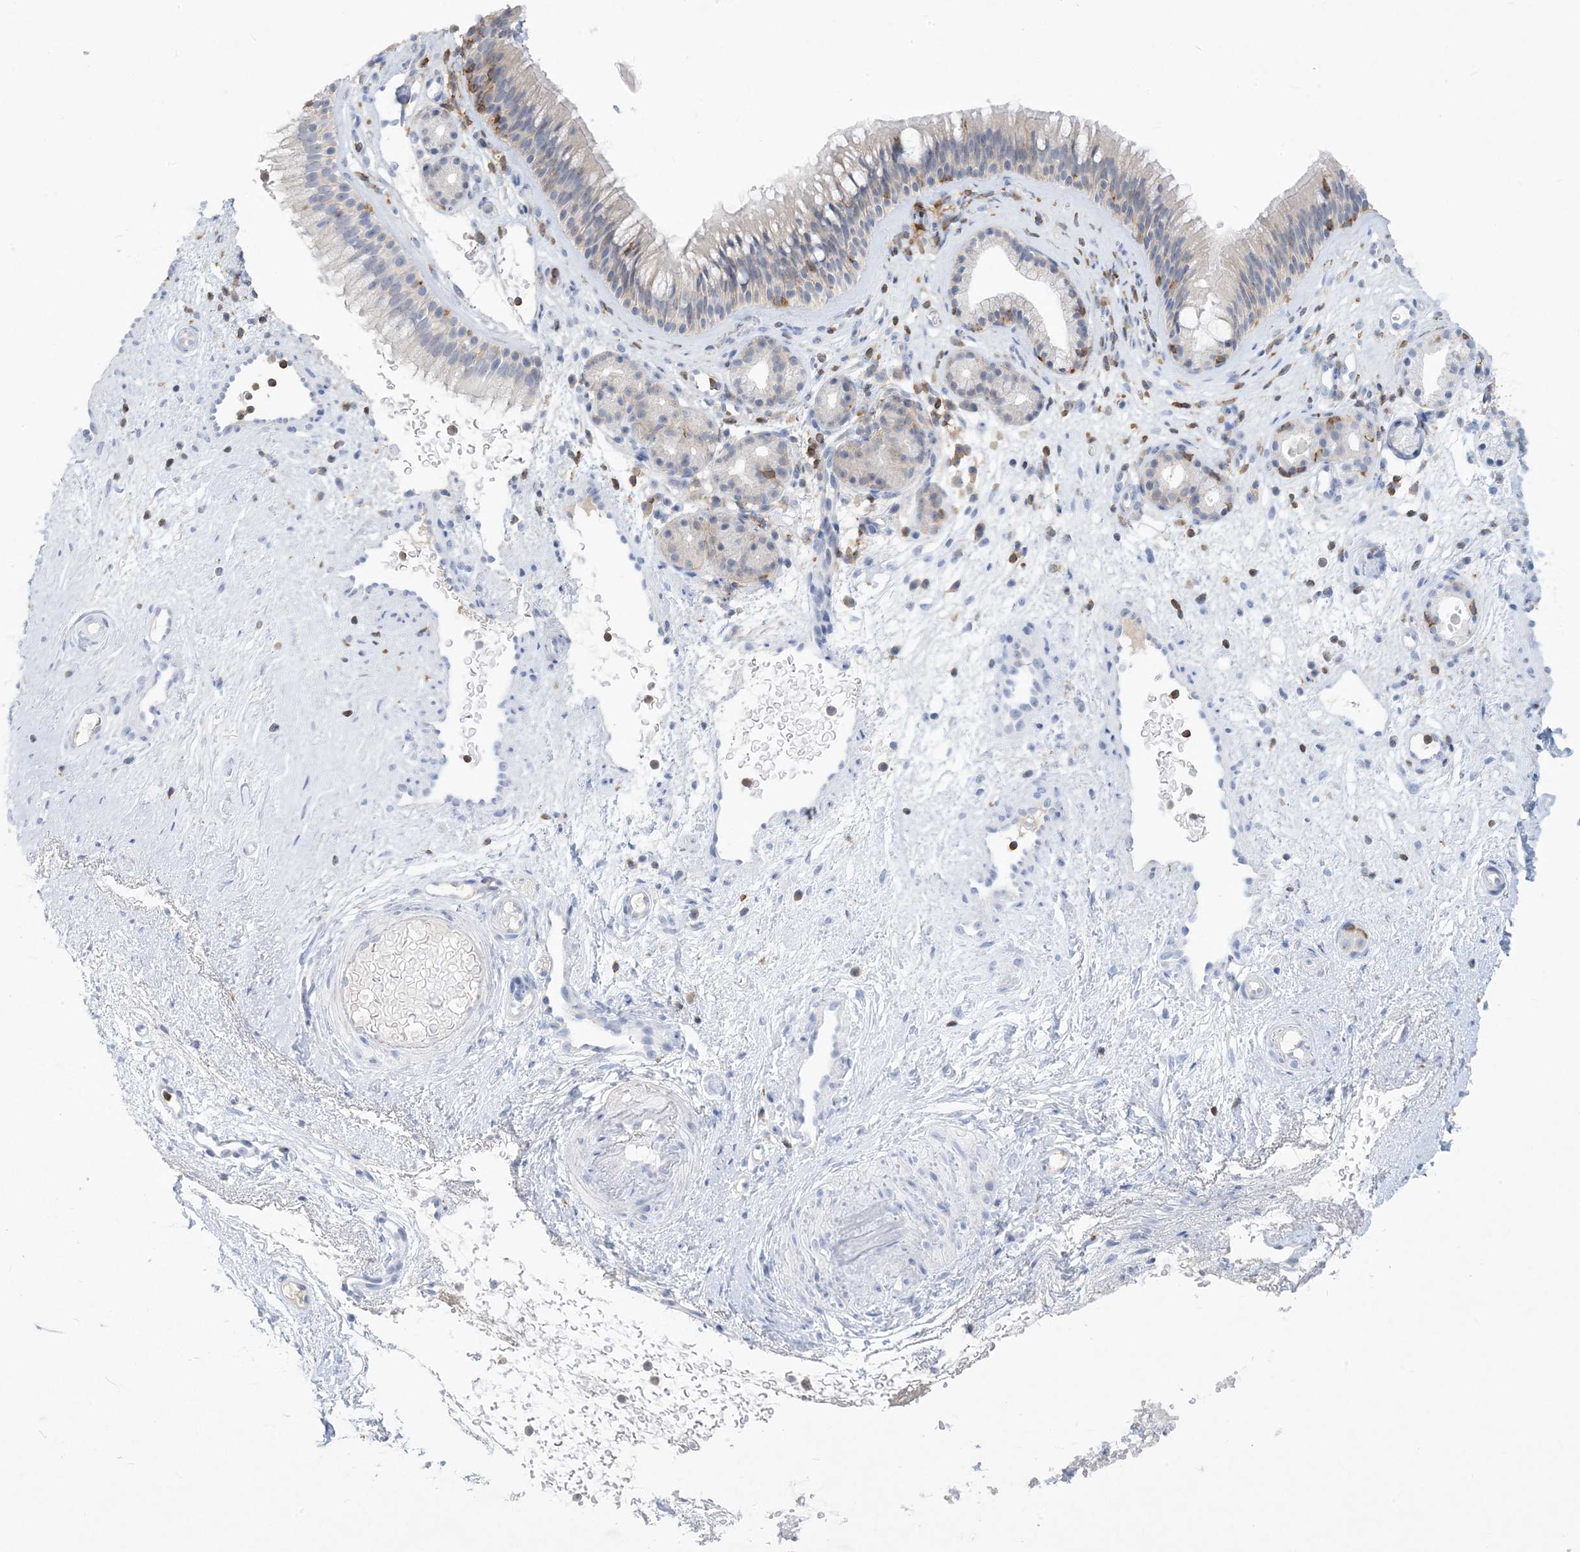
{"staining": {"intensity": "negative", "quantity": "none", "location": "none"}, "tissue": "nasopharynx", "cell_type": "Respiratory epithelial cells", "image_type": "normal", "snomed": [{"axis": "morphology", "description": "Normal tissue, NOS"}, {"axis": "morphology", "description": "Inflammation, NOS"}, {"axis": "morphology", "description": "Malignant melanoma, Metastatic site"}, {"axis": "topography", "description": "Nasopharynx"}], "caption": "IHC image of unremarkable nasopharynx: human nasopharynx stained with DAB (3,3'-diaminobenzidine) reveals no significant protein staining in respiratory epithelial cells.", "gene": "PSD4", "patient": {"sex": "male", "age": 70}}